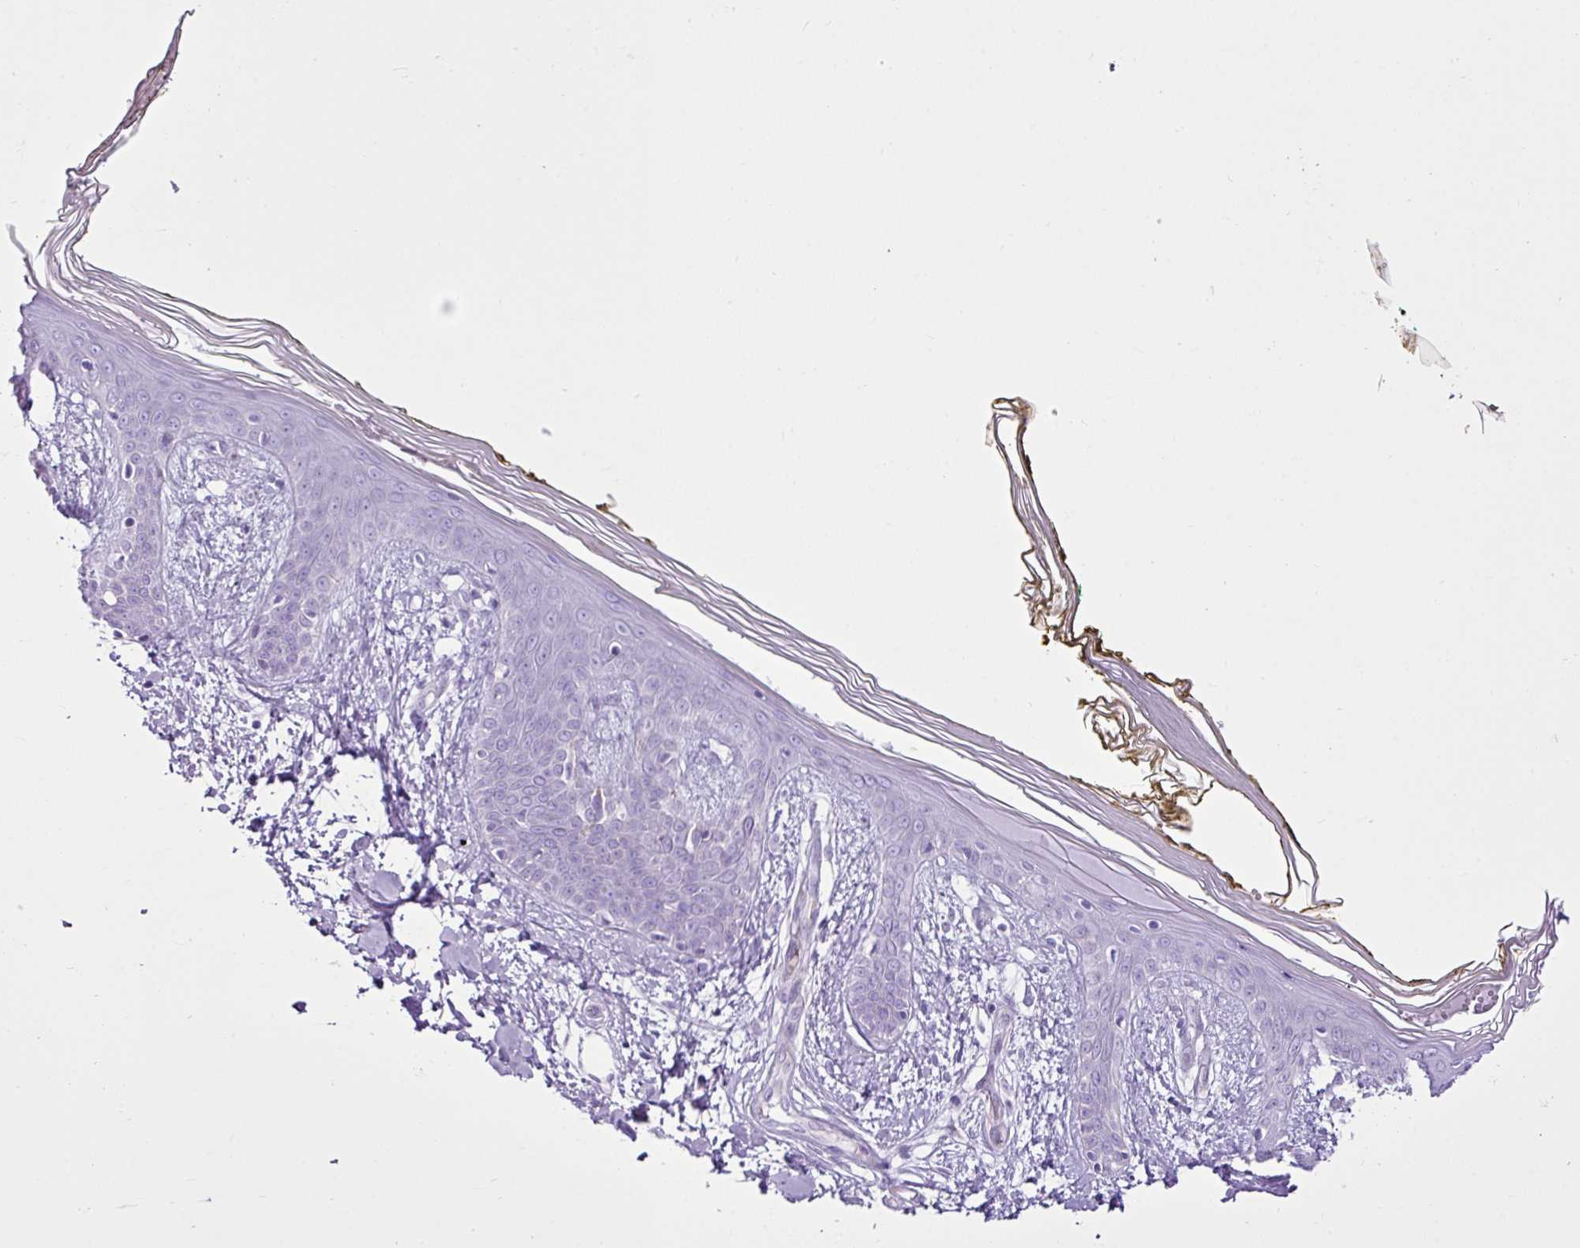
{"staining": {"intensity": "negative", "quantity": "none", "location": "none"}, "tissue": "skin", "cell_type": "Fibroblasts", "image_type": "normal", "snomed": [{"axis": "morphology", "description": "Normal tissue, NOS"}, {"axis": "topography", "description": "Skin"}], "caption": "An immunohistochemistry micrograph of normal skin is shown. There is no staining in fibroblasts of skin.", "gene": "LILRB4", "patient": {"sex": "female", "age": 34}}